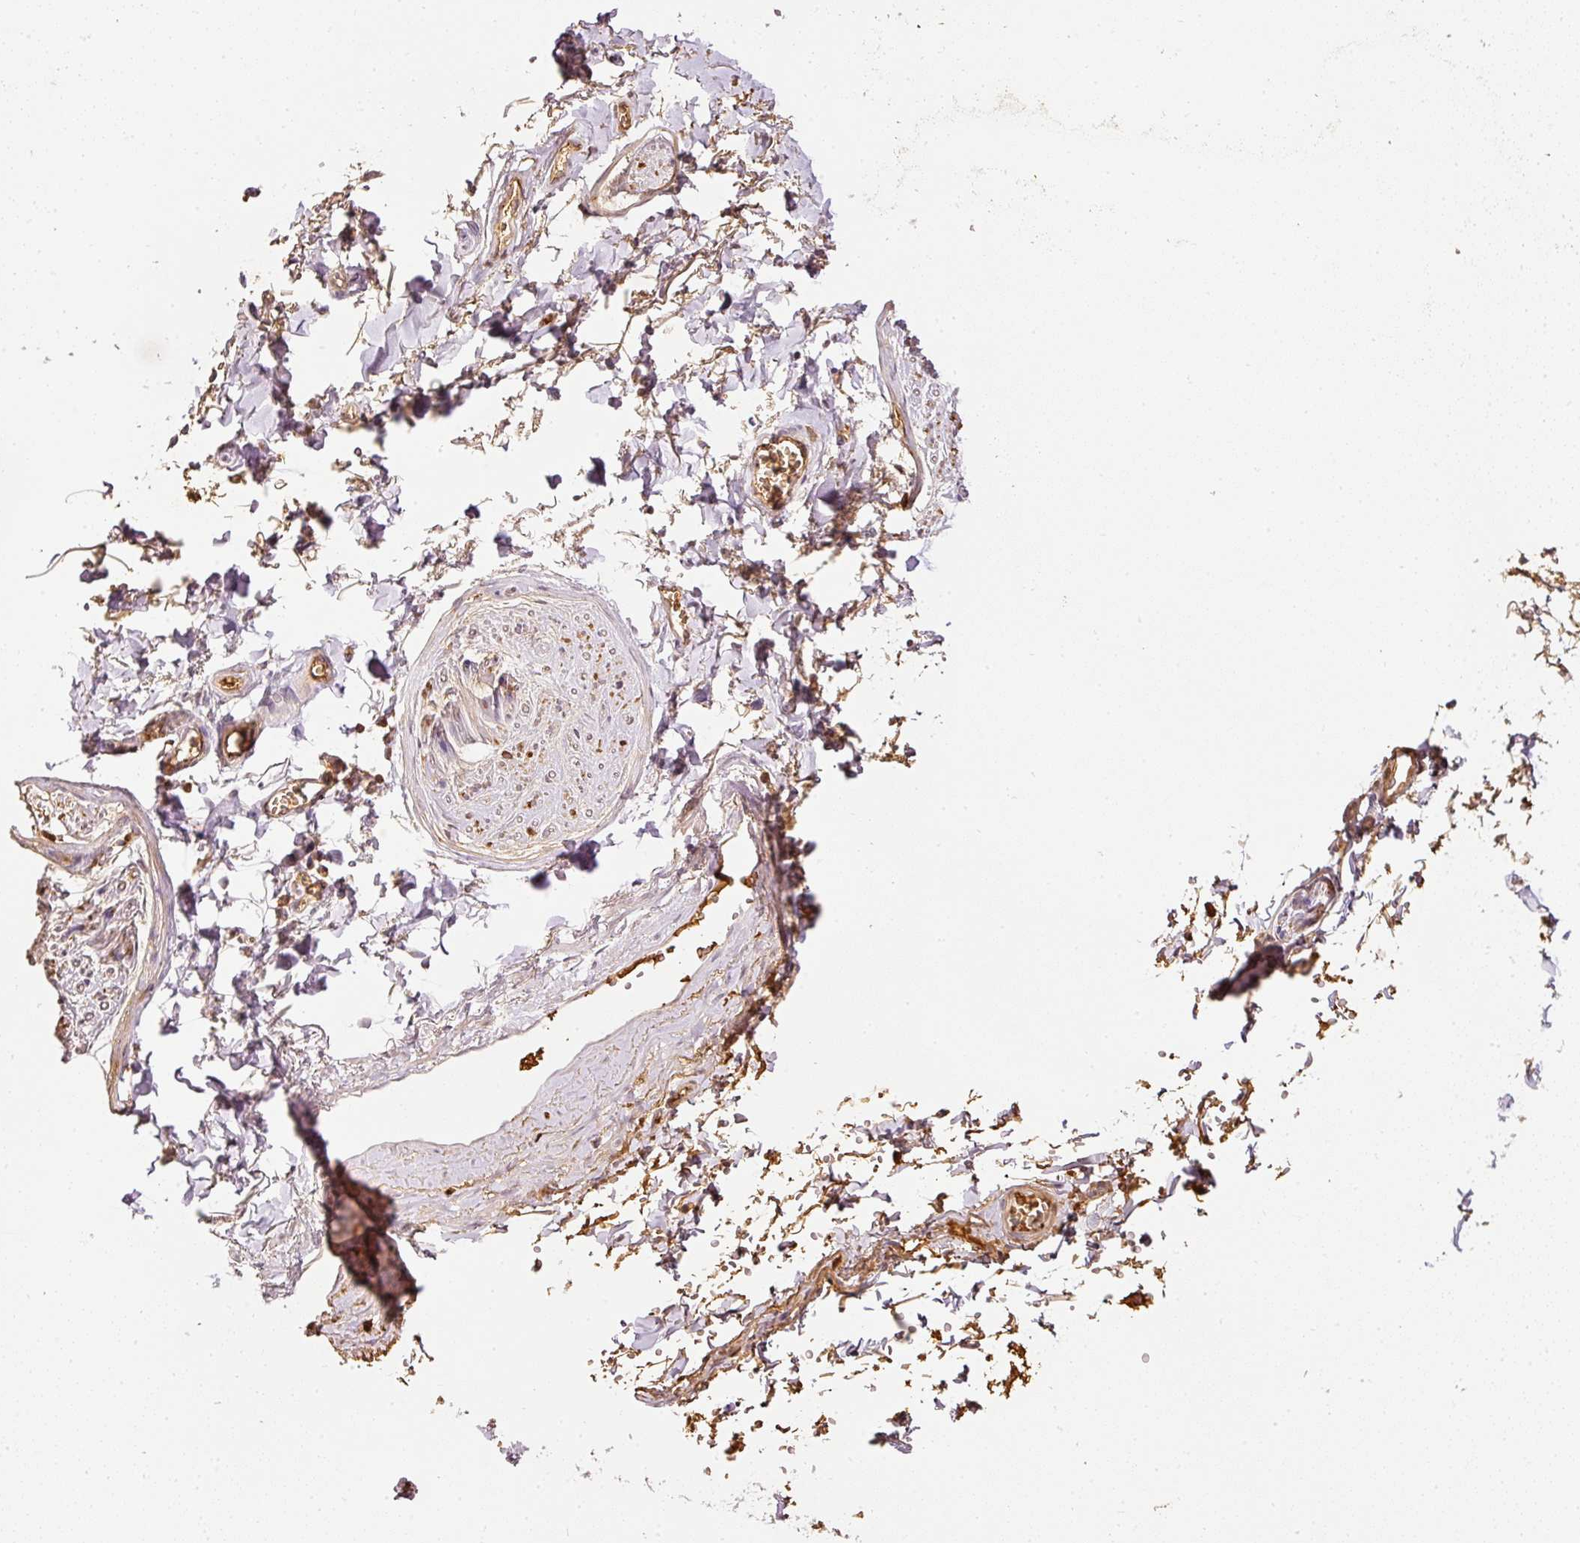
{"staining": {"intensity": "negative", "quantity": "none", "location": "none"}, "tissue": "adipose tissue", "cell_type": "Adipocytes", "image_type": "normal", "snomed": [{"axis": "morphology", "description": "Normal tissue, NOS"}, {"axis": "topography", "description": "Vulva"}, {"axis": "topography", "description": "Vagina"}, {"axis": "topography", "description": "Peripheral nerve tissue"}], "caption": "Benign adipose tissue was stained to show a protein in brown. There is no significant positivity in adipocytes. The staining was performed using DAB to visualize the protein expression in brown, while the nuclei were stained in blue with hematoxylin (Magnification: 20x).", "gene": "EVL", "patient": {"sex": "female", "age": 66}}